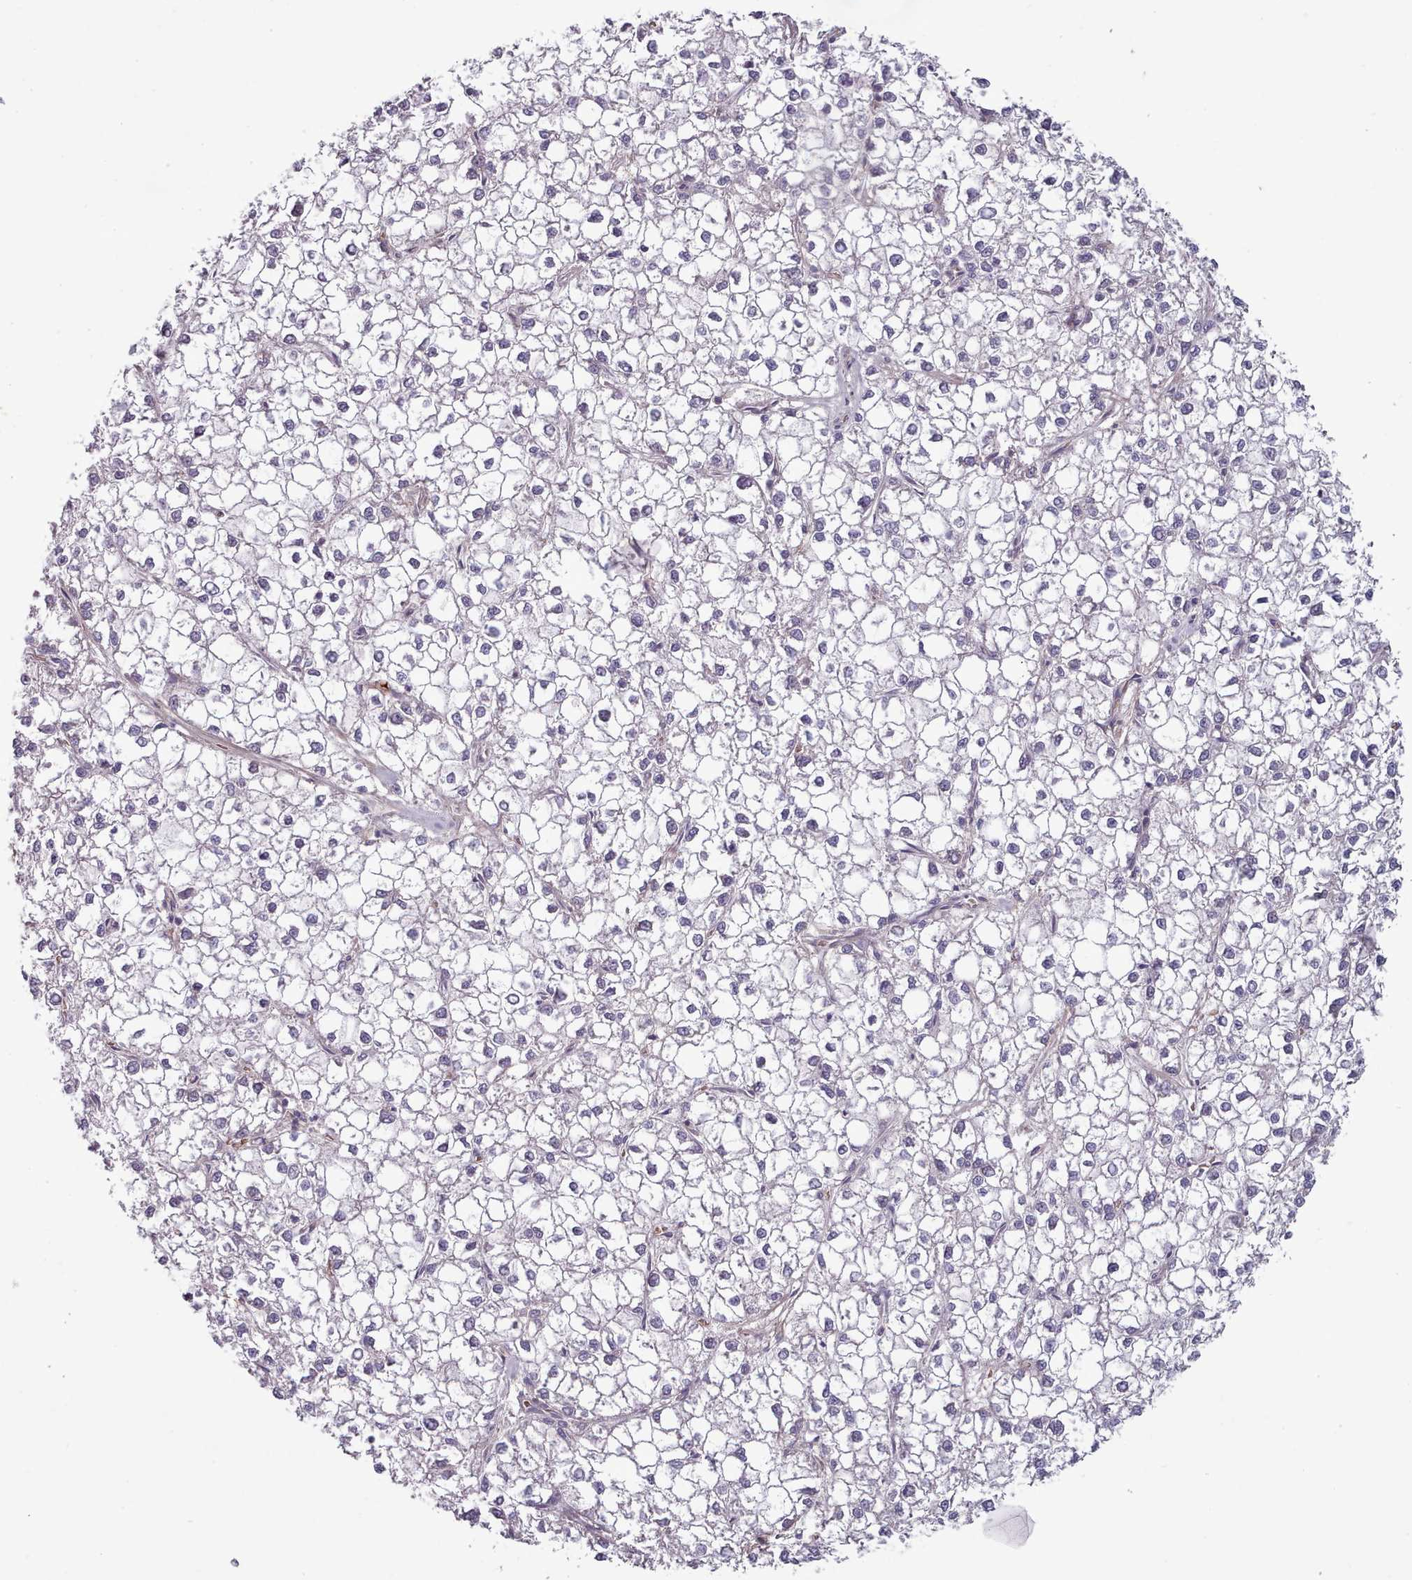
{"staining": {"intensity": "negative", "quantity": "none", "location": "none"}, "tissue": "liver cancer", "cell_type": "Tumor cells", "image_type": "cancer", "snomed": [{"axis": "morphology", "description": "Carcinoma, Hepatocellular, NOS"}, {"axis": "topography", "description": "Liver"}], "caption": "Tumor cells show no significant protein expression in hepatocellular carcinoma (liver).", "gene": "CLNS1A", "patient": {"sex": "female", "age": 43}}